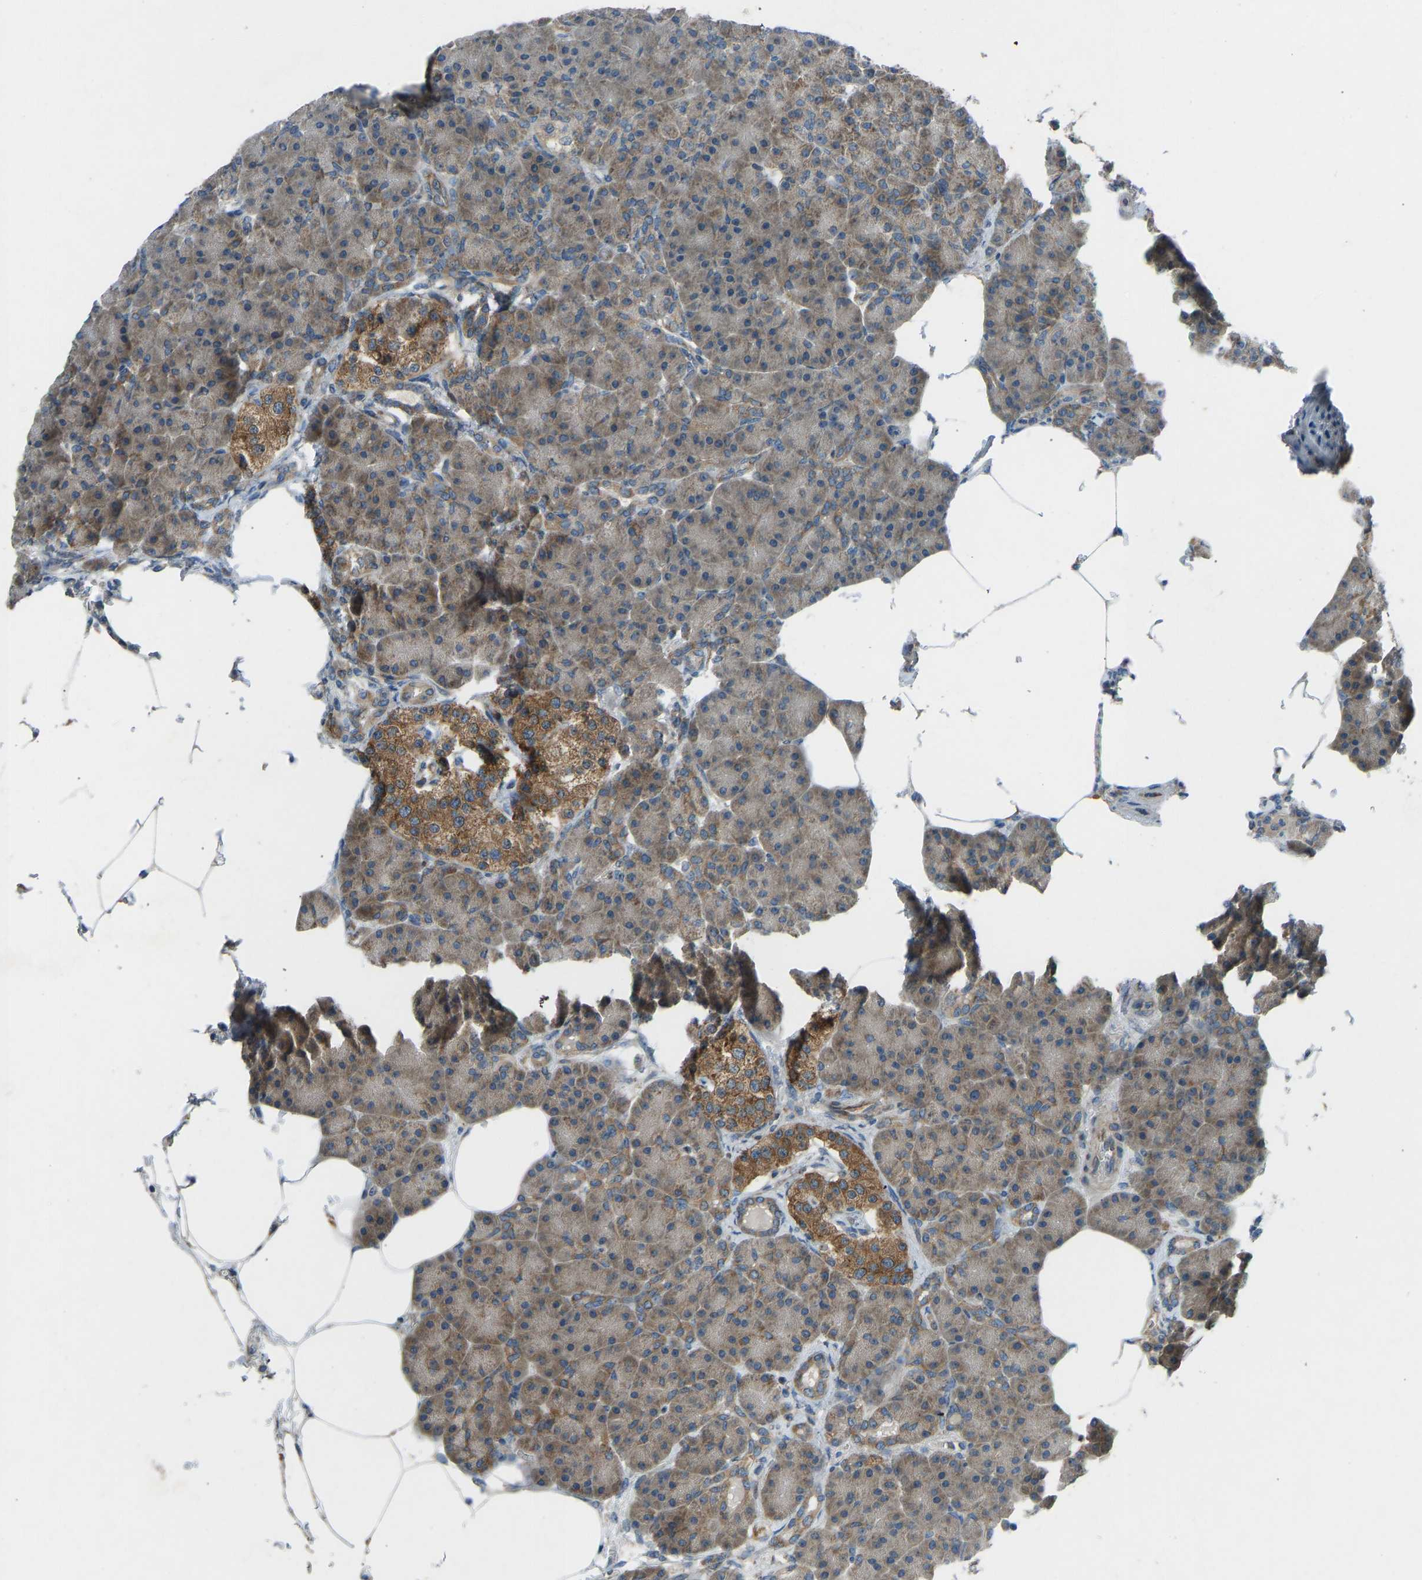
{"staining": {"intensity": "moderate", "quantity": ">75%", "location": "cytoplasmic/membranous"}, "tissue": "pancreas", "cell_type": "Exocrine glandular cells", "image_type": "normal", "snomed": [{"axis": "morphology", "description": "Normal tissue, NOS"}, {"axis": "topography", "description": "Pancreas"}], "caption": "Immunohistochemistry (IHC) (DAB) staining of benign human pancreas reveals moderate cytoplasmic/membranous protein expression in about >75% of exocrine glandular cells.", "gene": "STAU2", "patient": {"sex": "female", "age": 70}}